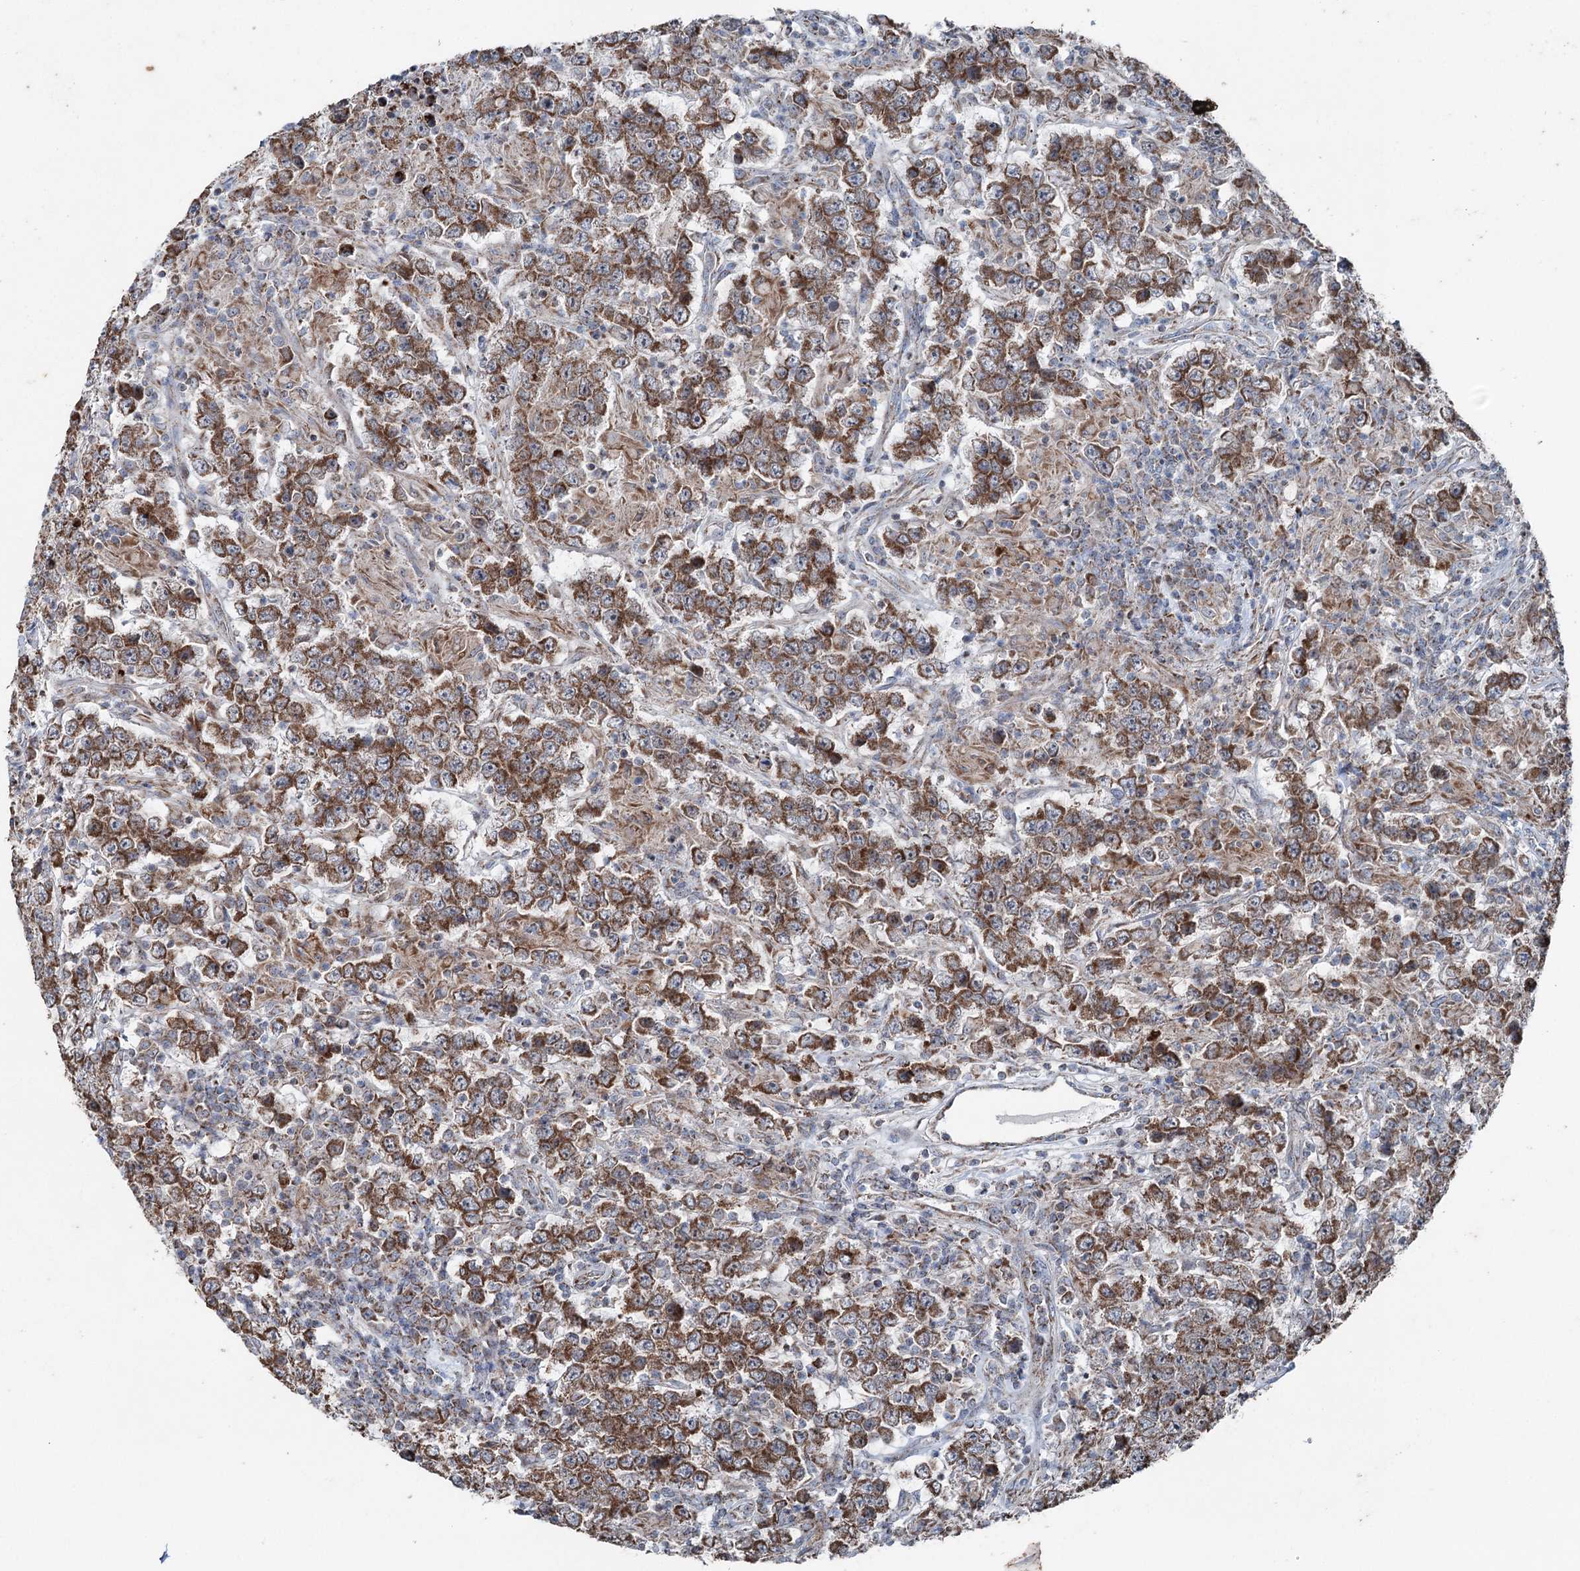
{"staining": {"intensity": "strong", "quantity": ">75%", "location": "cytoplasmic/membranous"}, "tissue": "testis cancer", "cell_type": "Tumor cells", "image_type": "cancer", "snomed": [{"axis": "morphology", "description": "Normal tissue, NOS"}, {"axis": "morphology", "description": "Urothelial carcinoma, High grade"}, {"axis": "morphology", "description": "Seminoma, NOS"}, {"axis": "morphology", "description": "Carcinoma, Embryonal, NOS"}, {"axis": "topography", "description": "Urinary bladder"}, {"axis": "topography", "description": "Testis"}], "caption": "Testis cancer stained for a protein (brown) displays strong cytoplasmic/membranous positive positivity in about >75% of tumor cells.", "gene": "UCN3", "patient": {"sex": "male", "age": 41}}